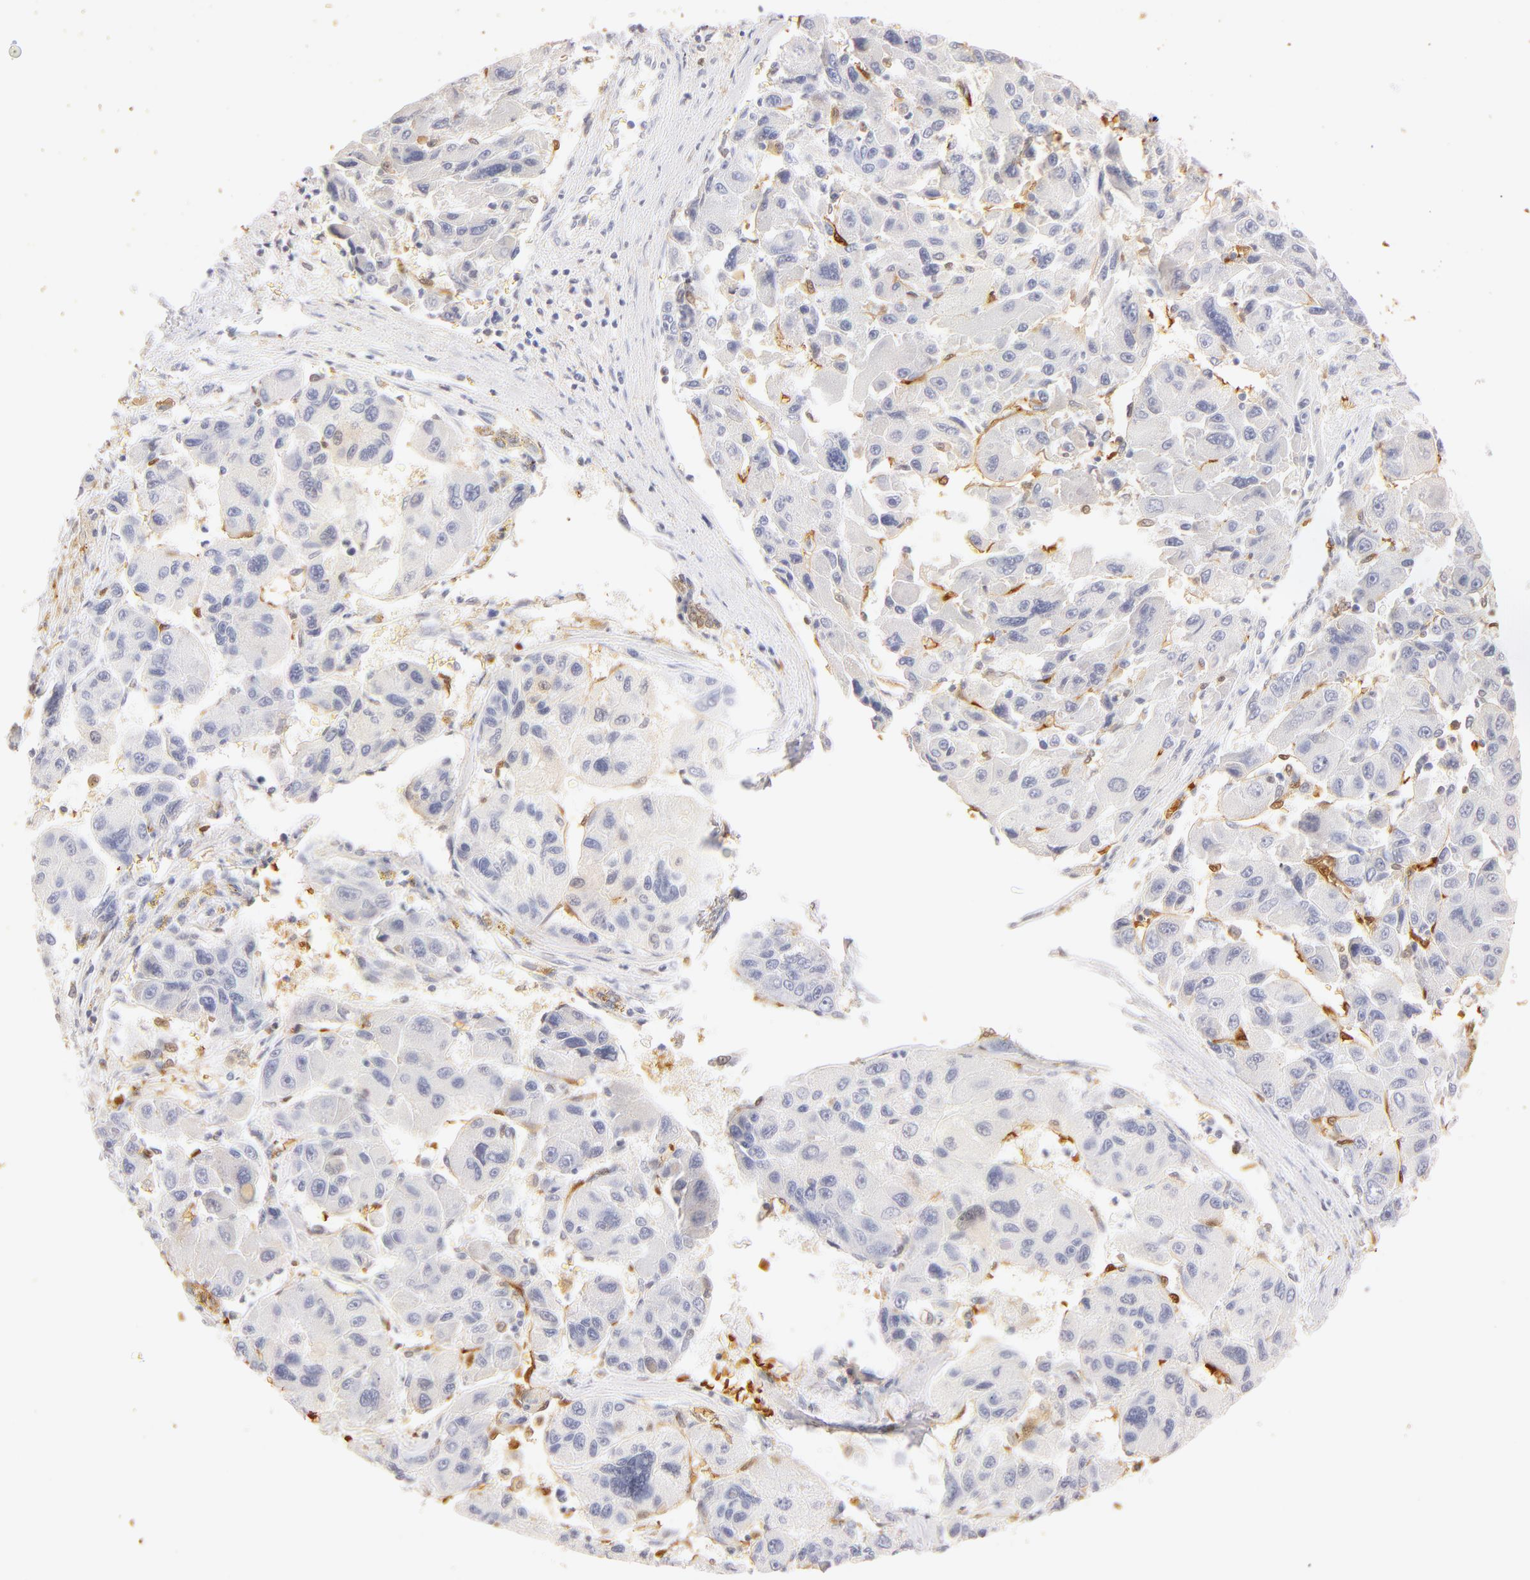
{"staining": {"intensity": "negative", "quantity": "none", "location": "none"}, "tissue": "liver cancer", "cell_type": "Tumor cells", "image_type": "cancer", "snomed": [{"axis": "morphology", "description": "Carcinoma, Hepatocellular, NOS"}, {"axis": "topography", "description": "Liver"}], "caption": "A histopathology image of human hepatocellular carcinoma (liver) is negative for staining in tumor cells.", "gene": "CA2", "patient": {"sex": "male", "age": 64}}